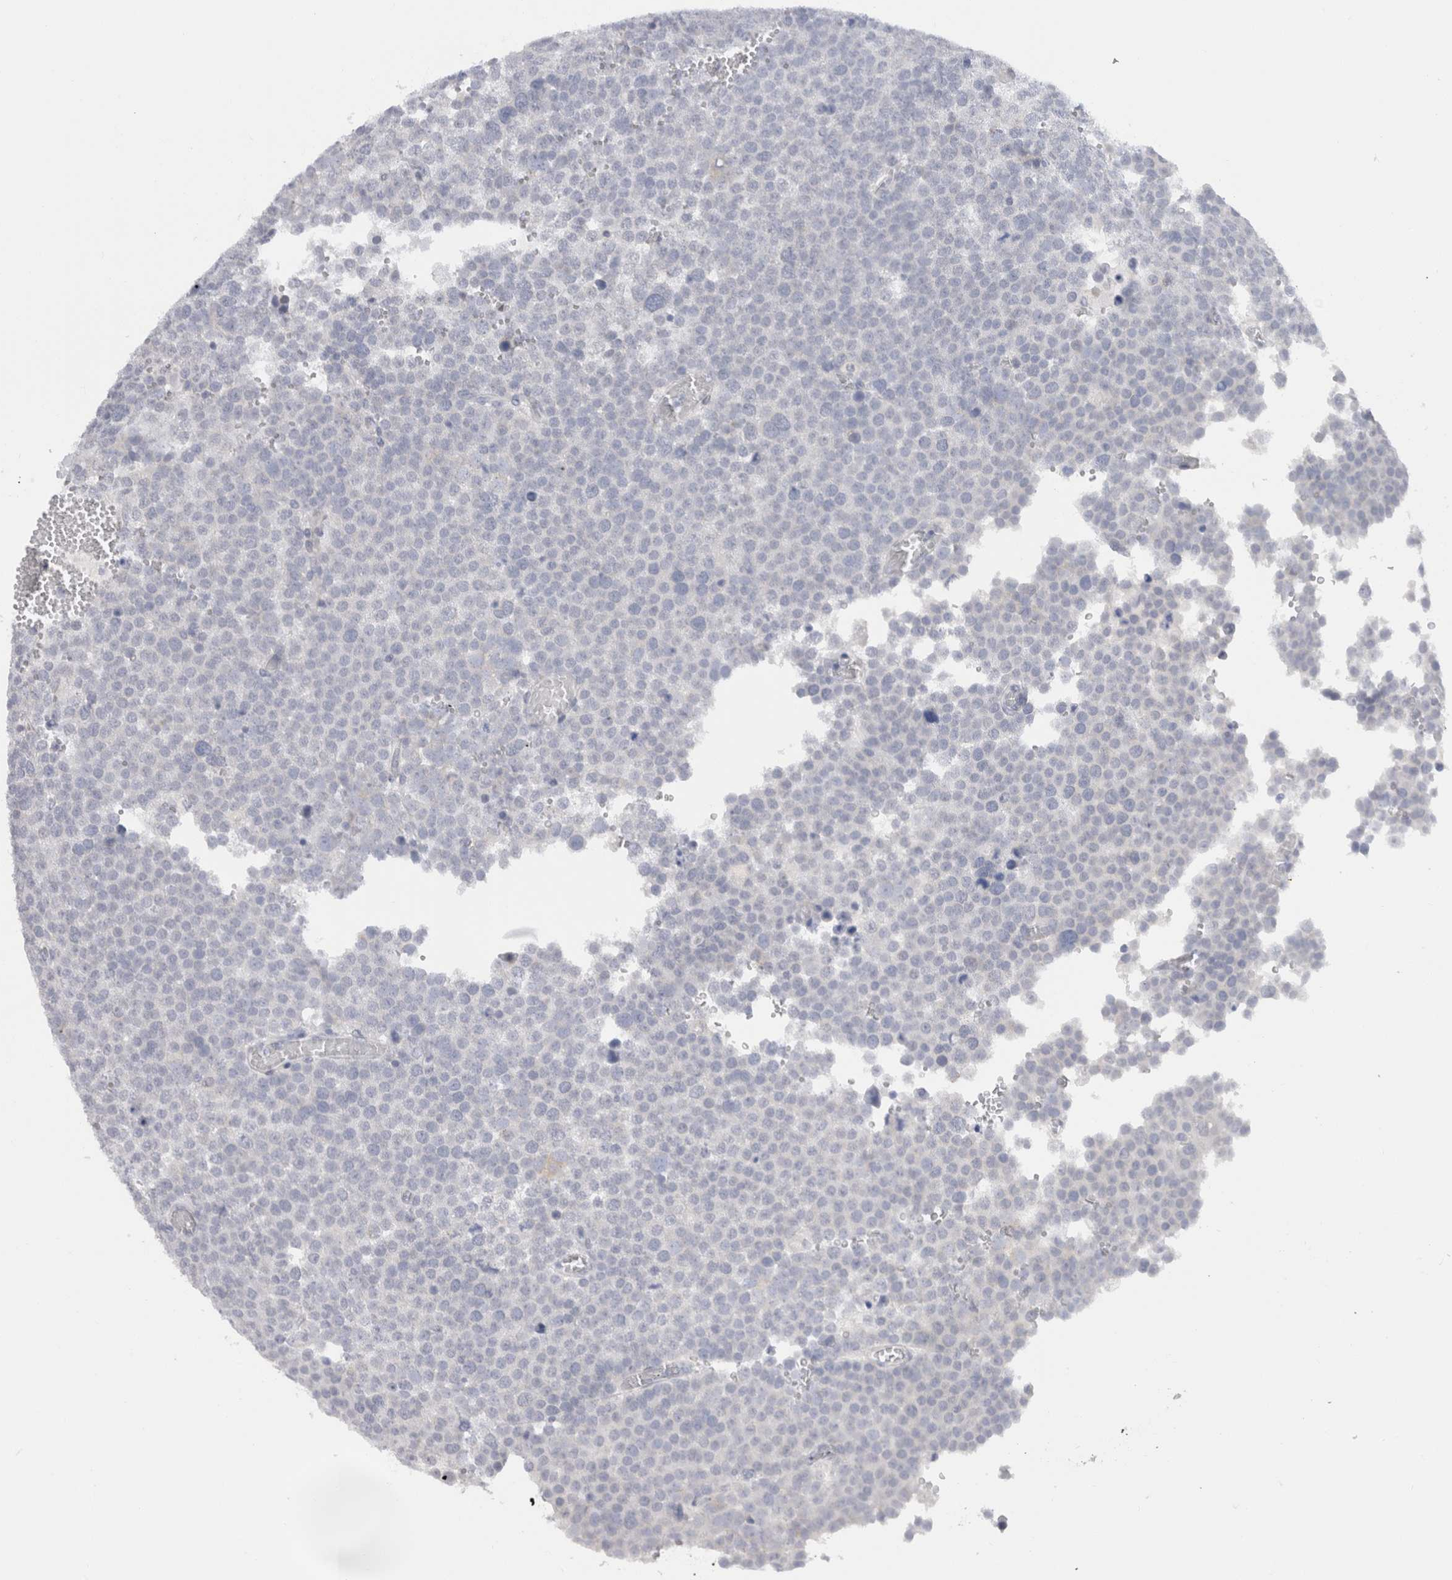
{"staining": {"intensity": "negative", "quantity": "none", "location": "none"}, "tissue": "testis cancer", "cell_type": "Tumor cells", "image_type": "cancer", "snomed": [{"axis": "morphology", "description": "Seminoma, NOS"}, {"axis": "topography", "description": "Testis"}], "caption": "A high-resolution histopathology image shows IHC staining of seminoma (testis), which reveals no significant positivity in tumor cells. (DAB immunohistochemistry (IHC) visualized using brightfield microscopy, high magnification).", "gene": "C9orf50", "patient": {"sex": "male", "age": 71}}